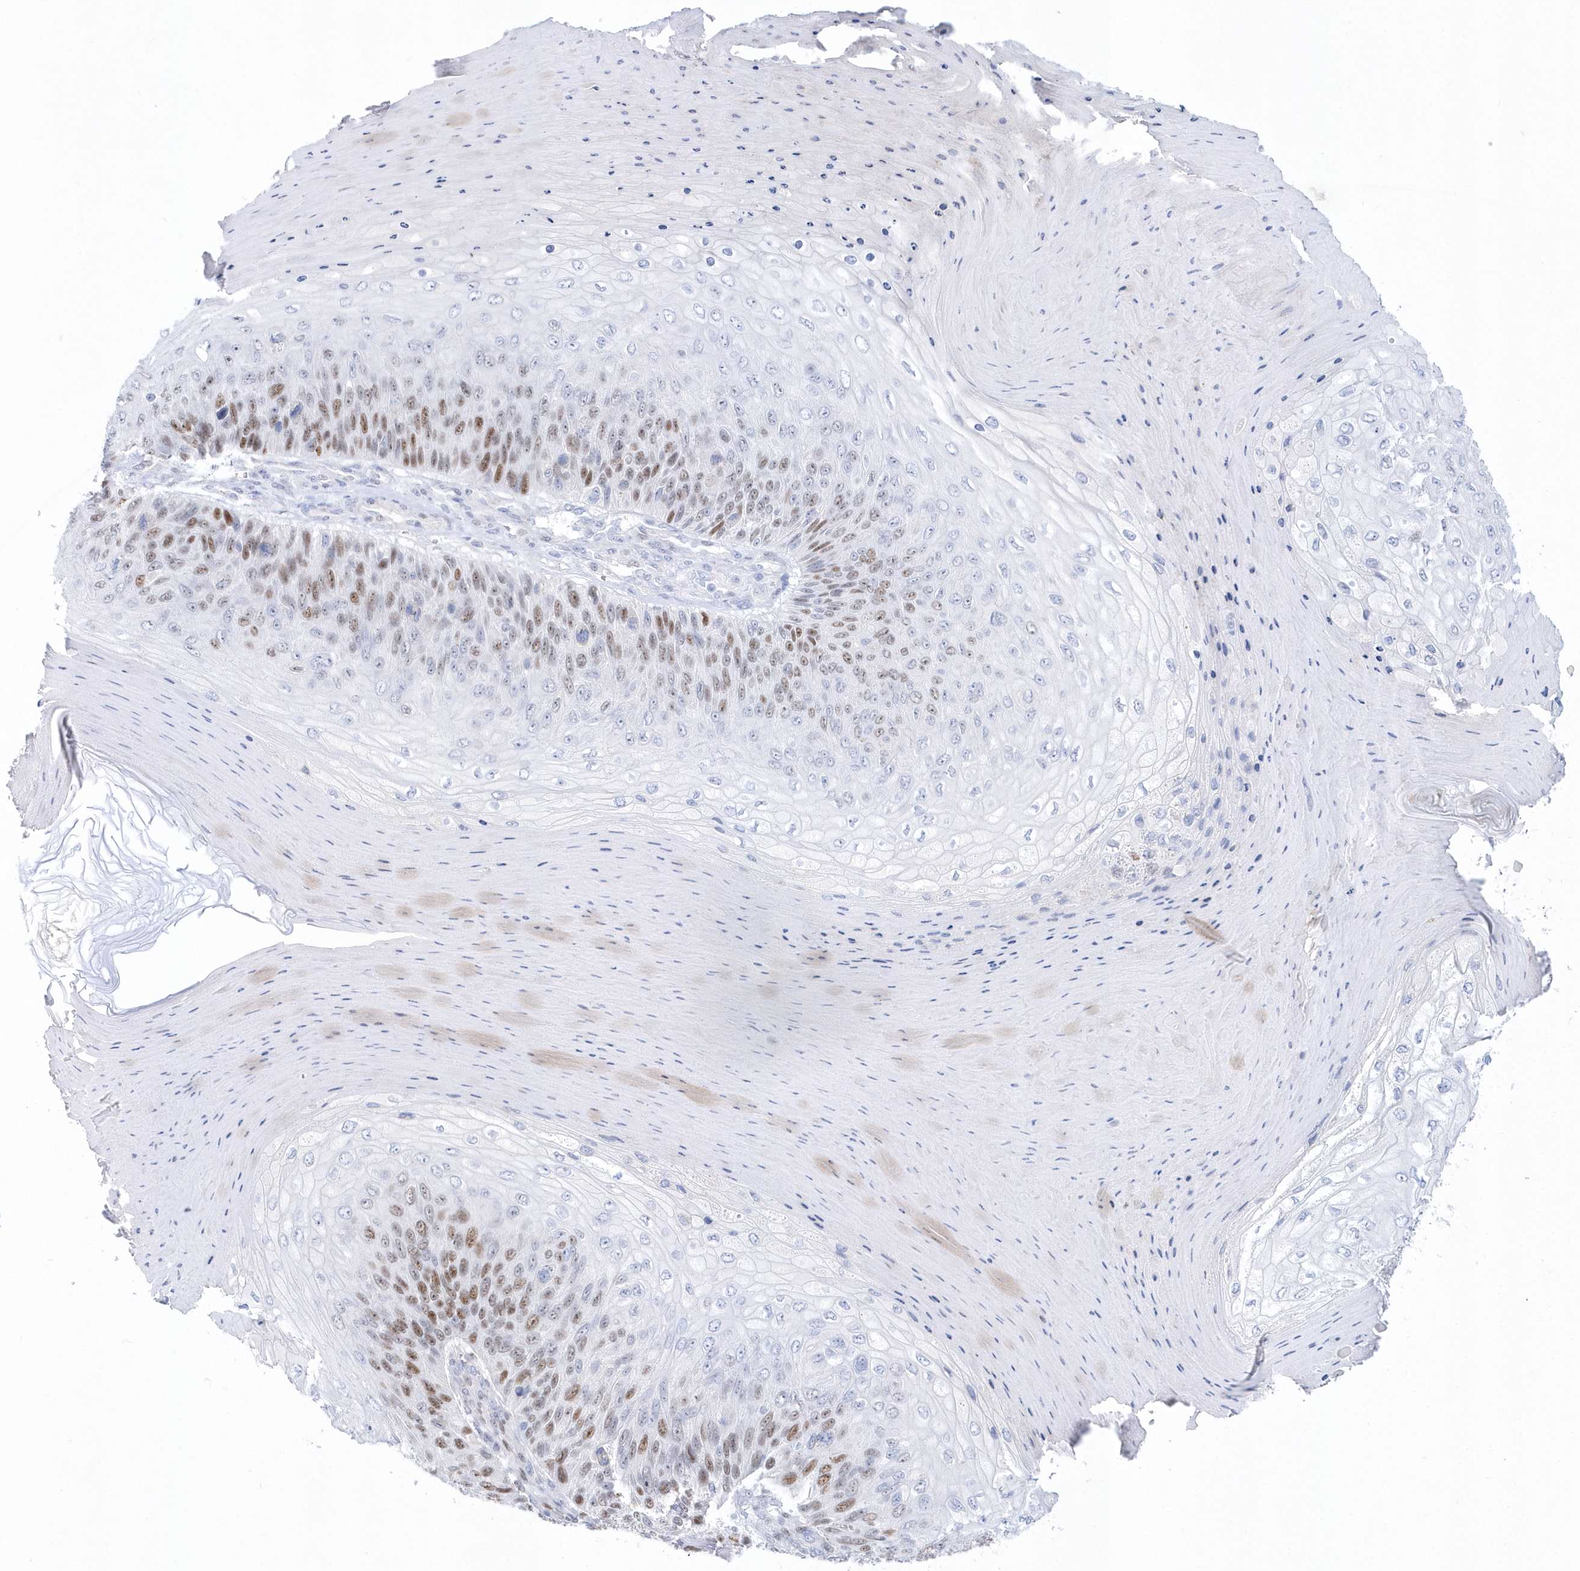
{"staining": {"intensity": "moderate", "quantity": "25%-75%", "location": "nuclear"}, "tissue": "skin cancer", "cell_type": "Tumor cells", "image_type": "cancer", "snomed": [{"axis": "morphology", "description": "Squamous cell carcinoma, NOS"}, {"axis": "topography", "description": "Skin"}], "caption": "Approximately 25%-75% of tumor cells in skin squamous cell carcinoma reveal moderate nuclear protein expression as visualized by brown immunohistochemical staining.", "gene": "TMCO6", "patient": {"sex": "female", "age": 88}}